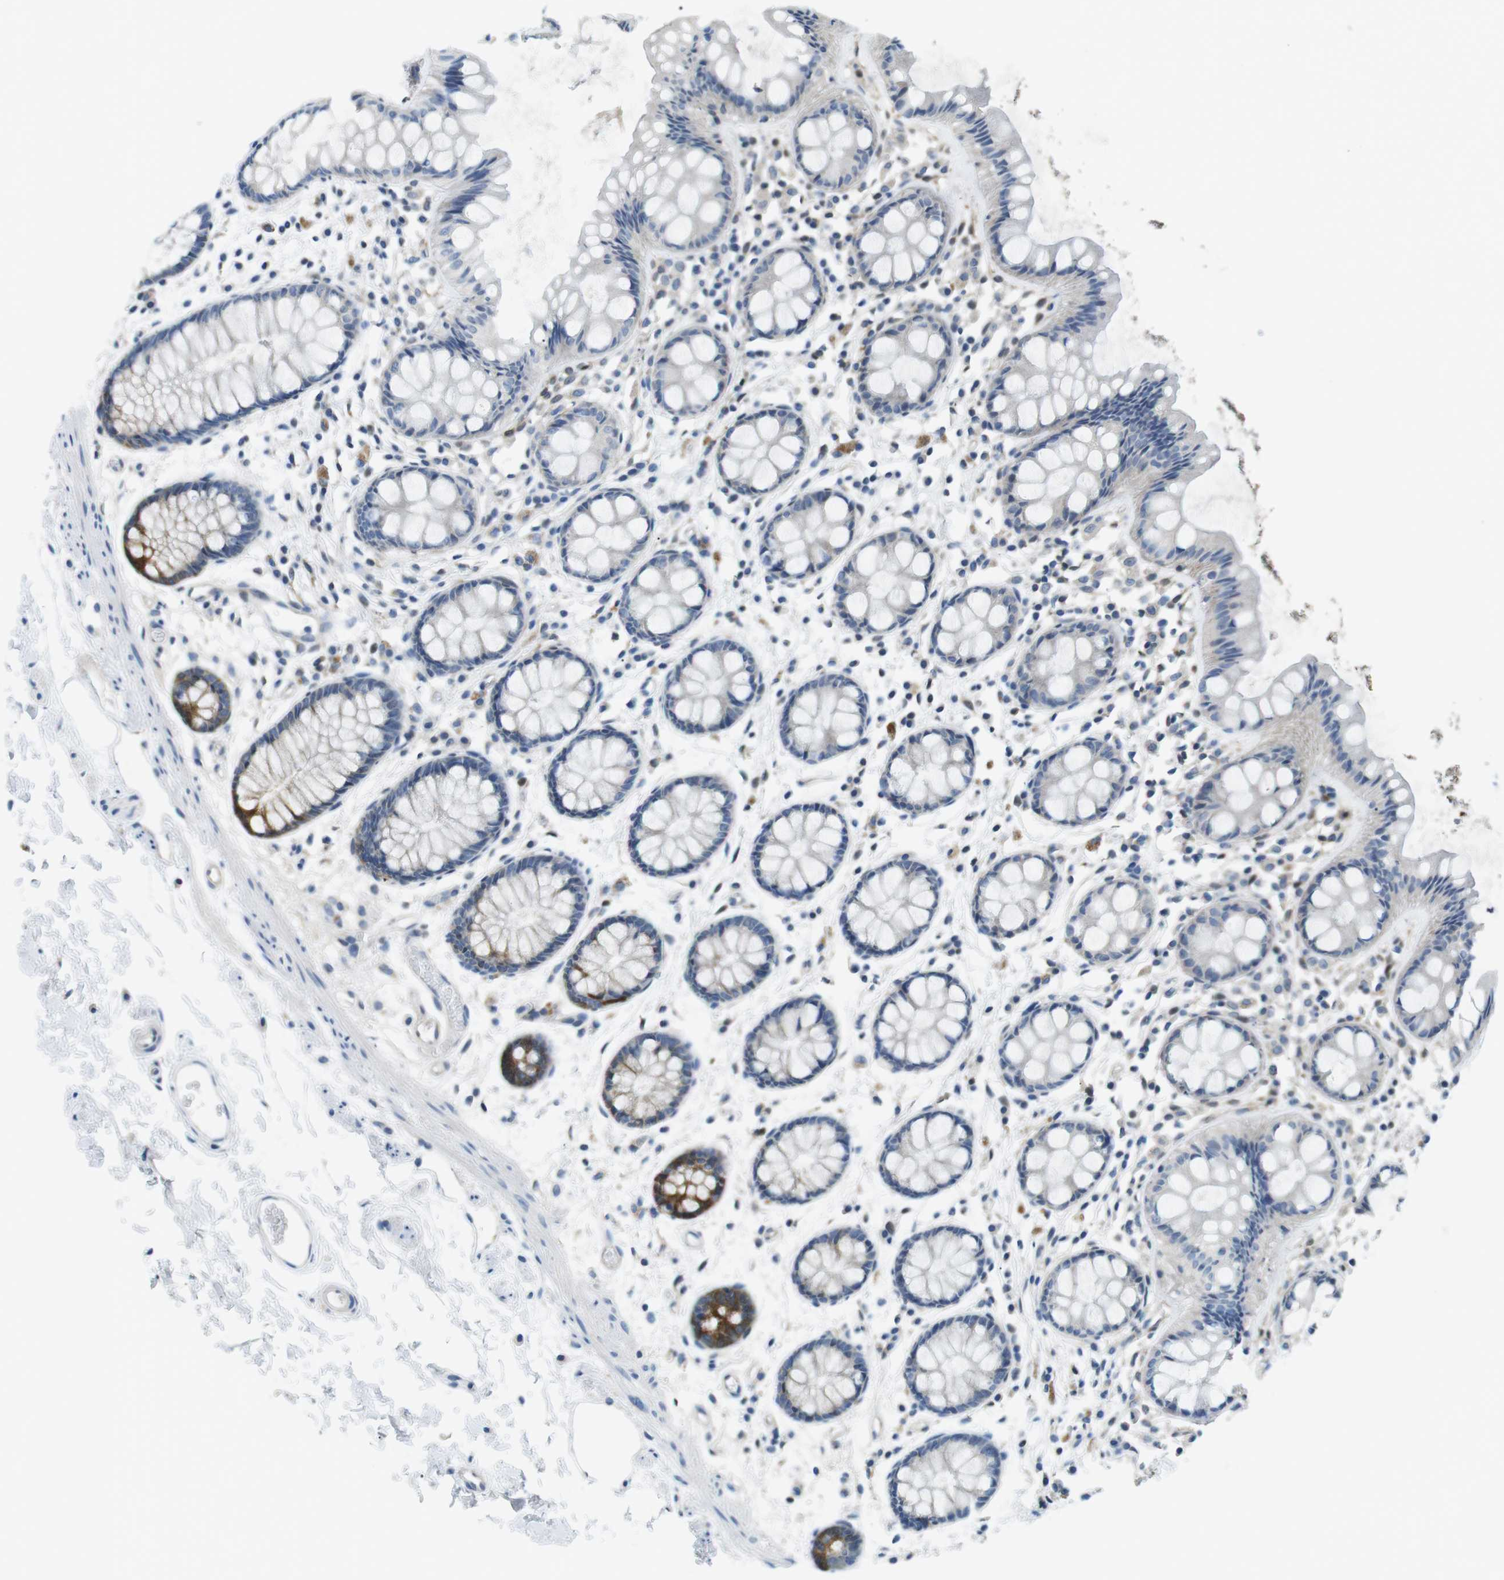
{"staining": {"intensity": "strong", "quantity": "<25%", "location": "cytoplasmic/membranous"}, "tissue": "rectum", "cell_type": "Glandular cells", "image_type": "normal", "snomed": [{"axis": "morphology", "description": "Normal tissue, NOS"}, {"axis": "topography", "description": "Rectum"}], "caption": "Normal rectum shows strong cytoplasmic/membranous expression in approximately <25% of glandular cells.", "gene": "PHLDA1", "patient": {"sex": "female", "age": 66}}